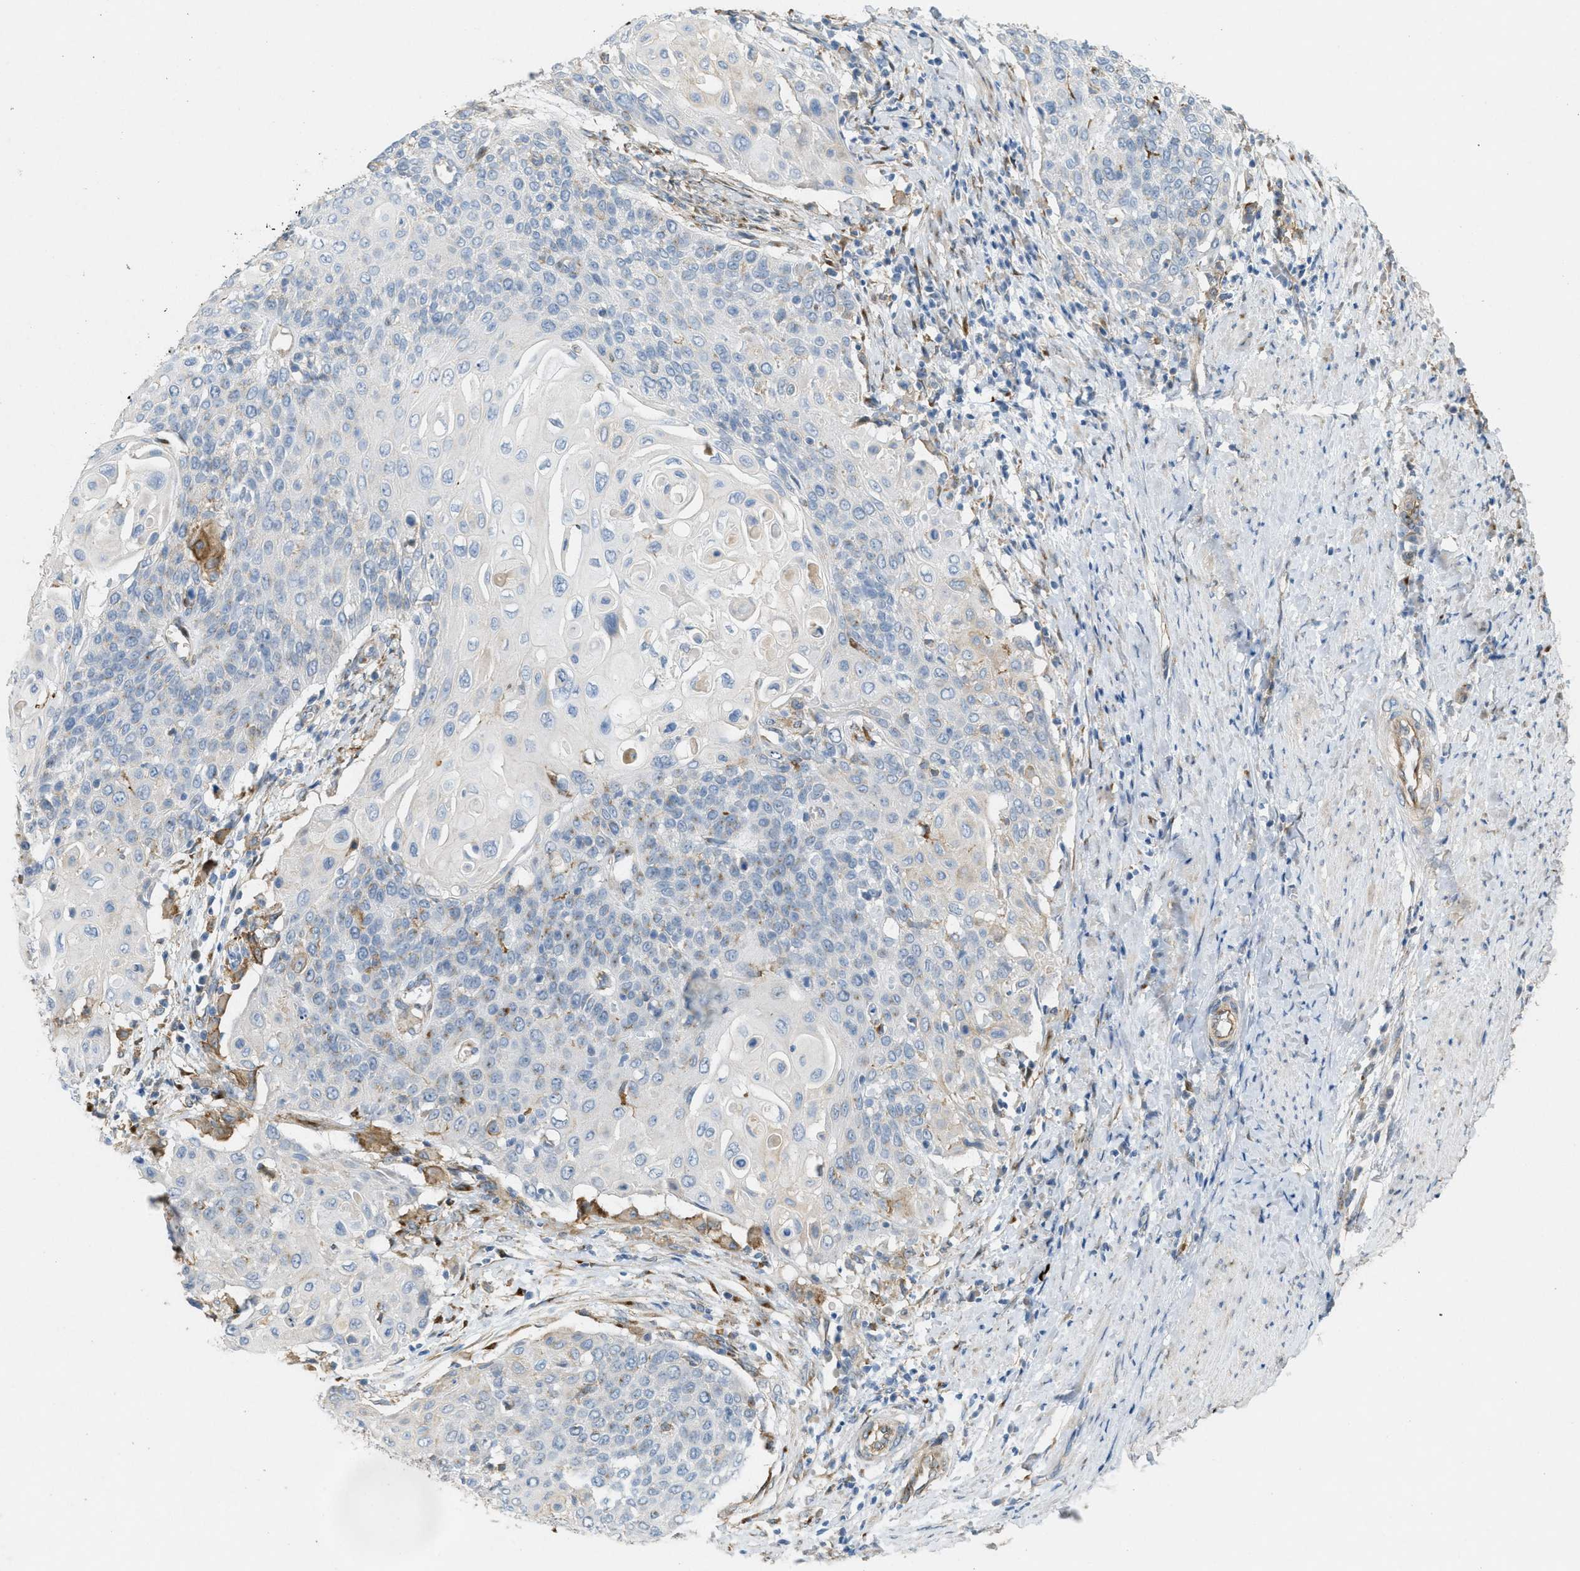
{"staining": {"intensity": "weak", "quantity": "<25%", "location": "cytoplasmic/membranous"}, "tissue": "cervical cancer", "cell_type": "Tumor cells", "image_type": "cancer", "snomed": [{"axis": "morphology", "description": "Squamous cell carcinoma, NOS"}, {"axis": "topography", "description": "Cervix"}], "caption": "DAB (3,3'-diaminobenzidine) immunohistochemical staining of squamous cell carcinoma (cervical) exhibits no significant staining in tumor cells.", "gene": "ADCY5", "patient": {"sex": "female", "age": 39}}